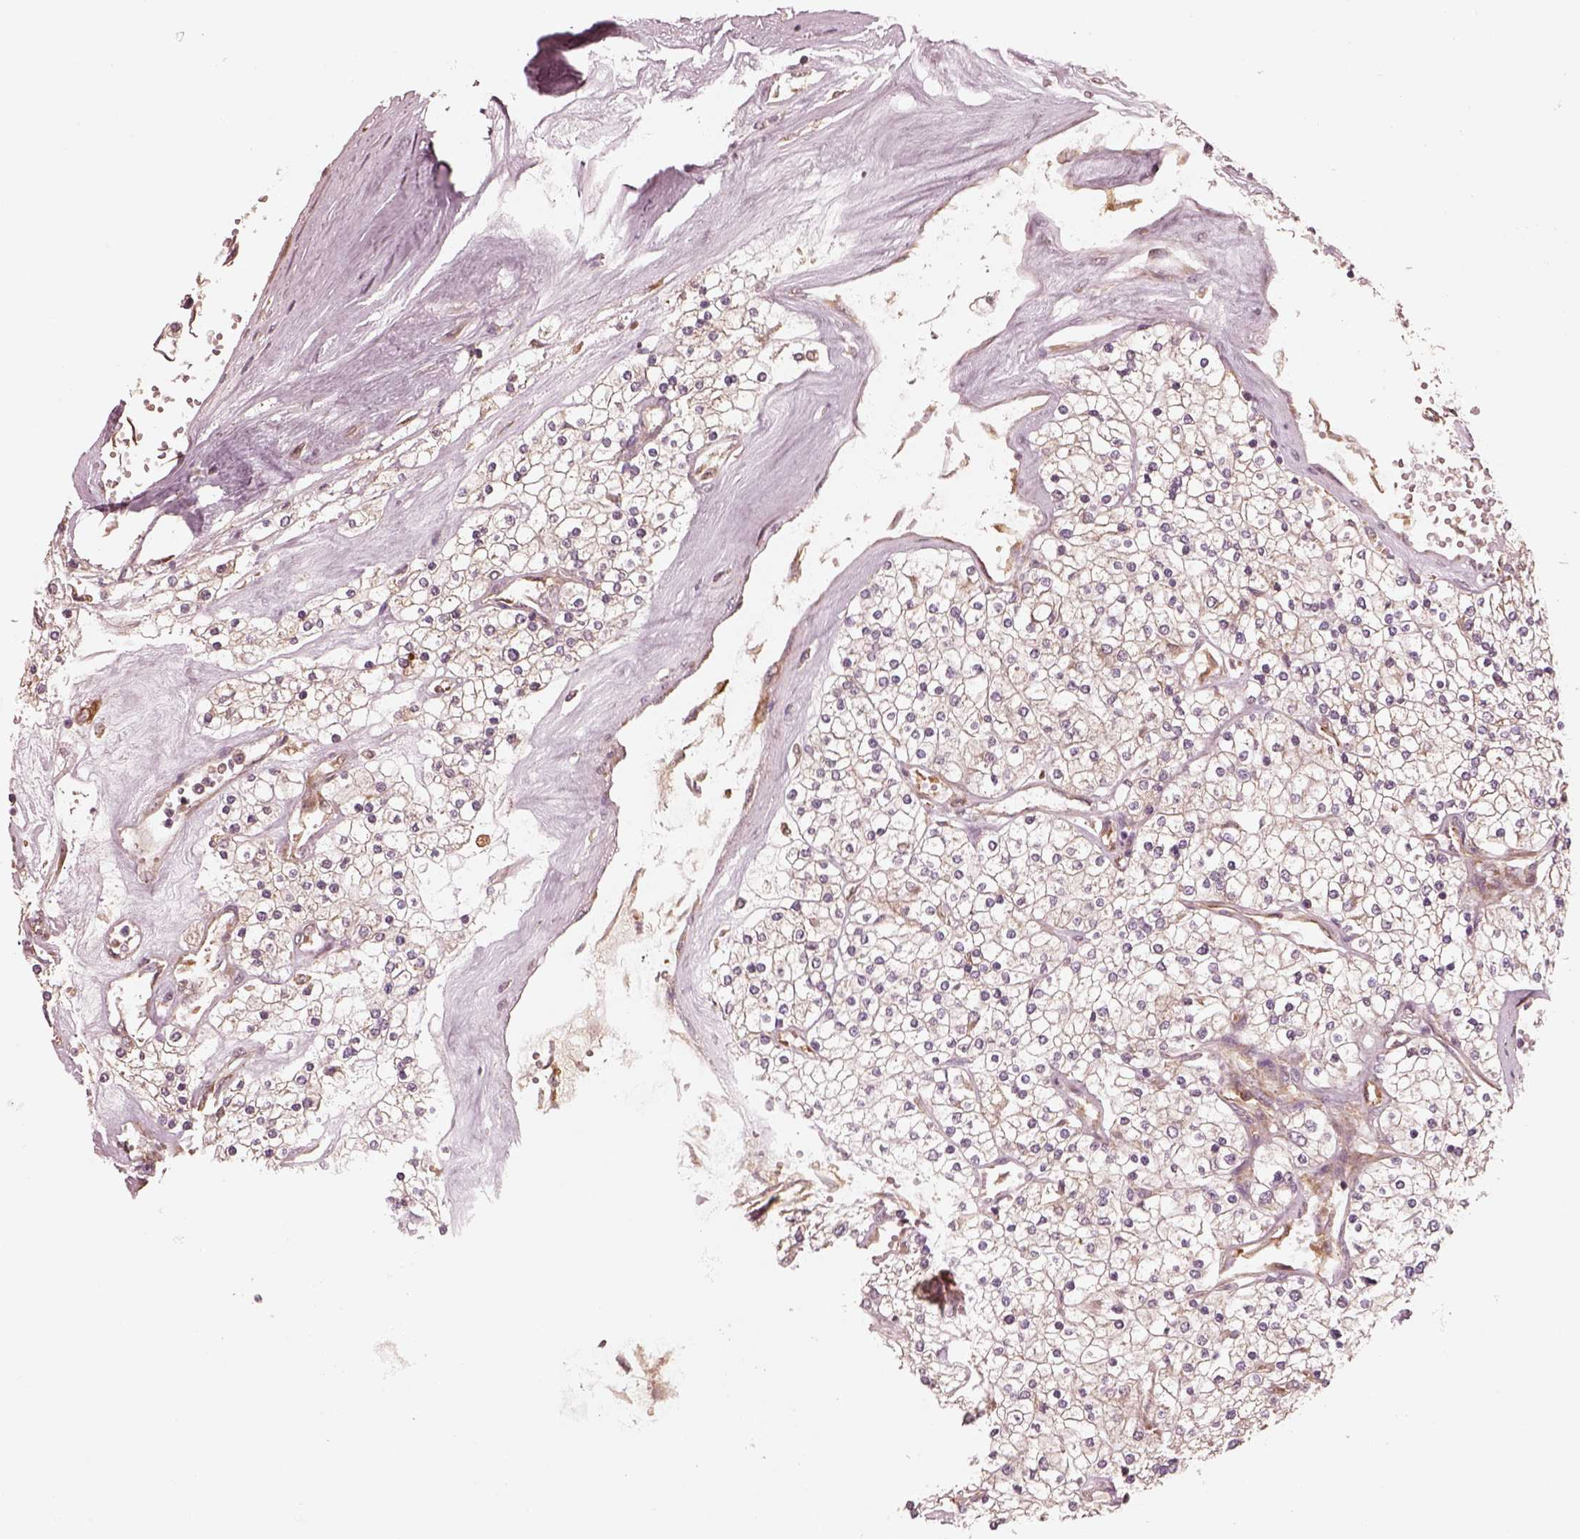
{"staining": {"intensity": "weak", "quantity": "<25%", "location": "cytoplasmic/membranous"}, "tissue": "renal cancer", "cell_type": "Tumor cells", "image_type": "cancer", "snomed": [{"axis": "morphology", "description": "Adenocarcinoma, NOS"}, {"axis": "topography", "description": "Kidney"}], "caption": "Immunohistochemistry of renal adenocarcinoma displays no staining in tumor cells. (DAB (3,3'-diaminobenzidine) immunohistochemistry visualized using brightfield microscopy, high magnification).", "gene": "RPS5", "patient": {"sex": "male", "age": 80}}